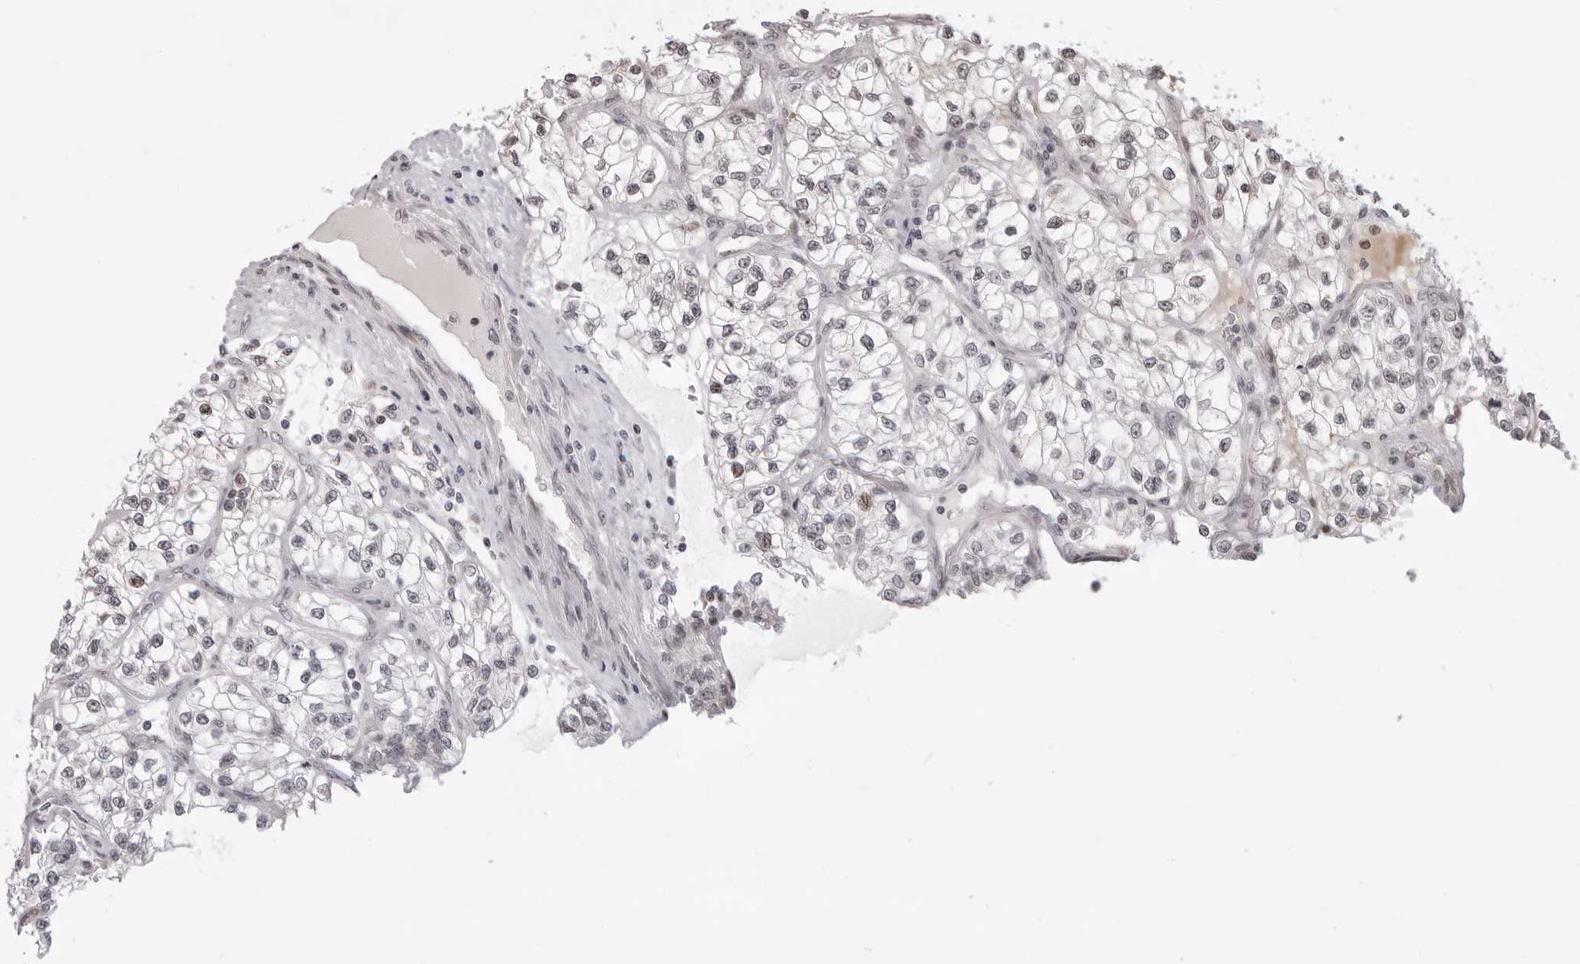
{"staining": {"intensity": "weak", "quantity": "<25%", "location": "nuclear"}, "tissue": "renal cancer", "cell_type": "Tumor cells", "image_type": "cancer", "snomed": [{"axis": "morphology", "description": "Adenocarcinoma, NOS"}, {"axis": "topography", "description": "Kidney"}], "caption": "The image exhibits no staining of tumor cells in renal cancer.", "gene": "PHF3", "patient": {"sex": "female", "age": 57}}